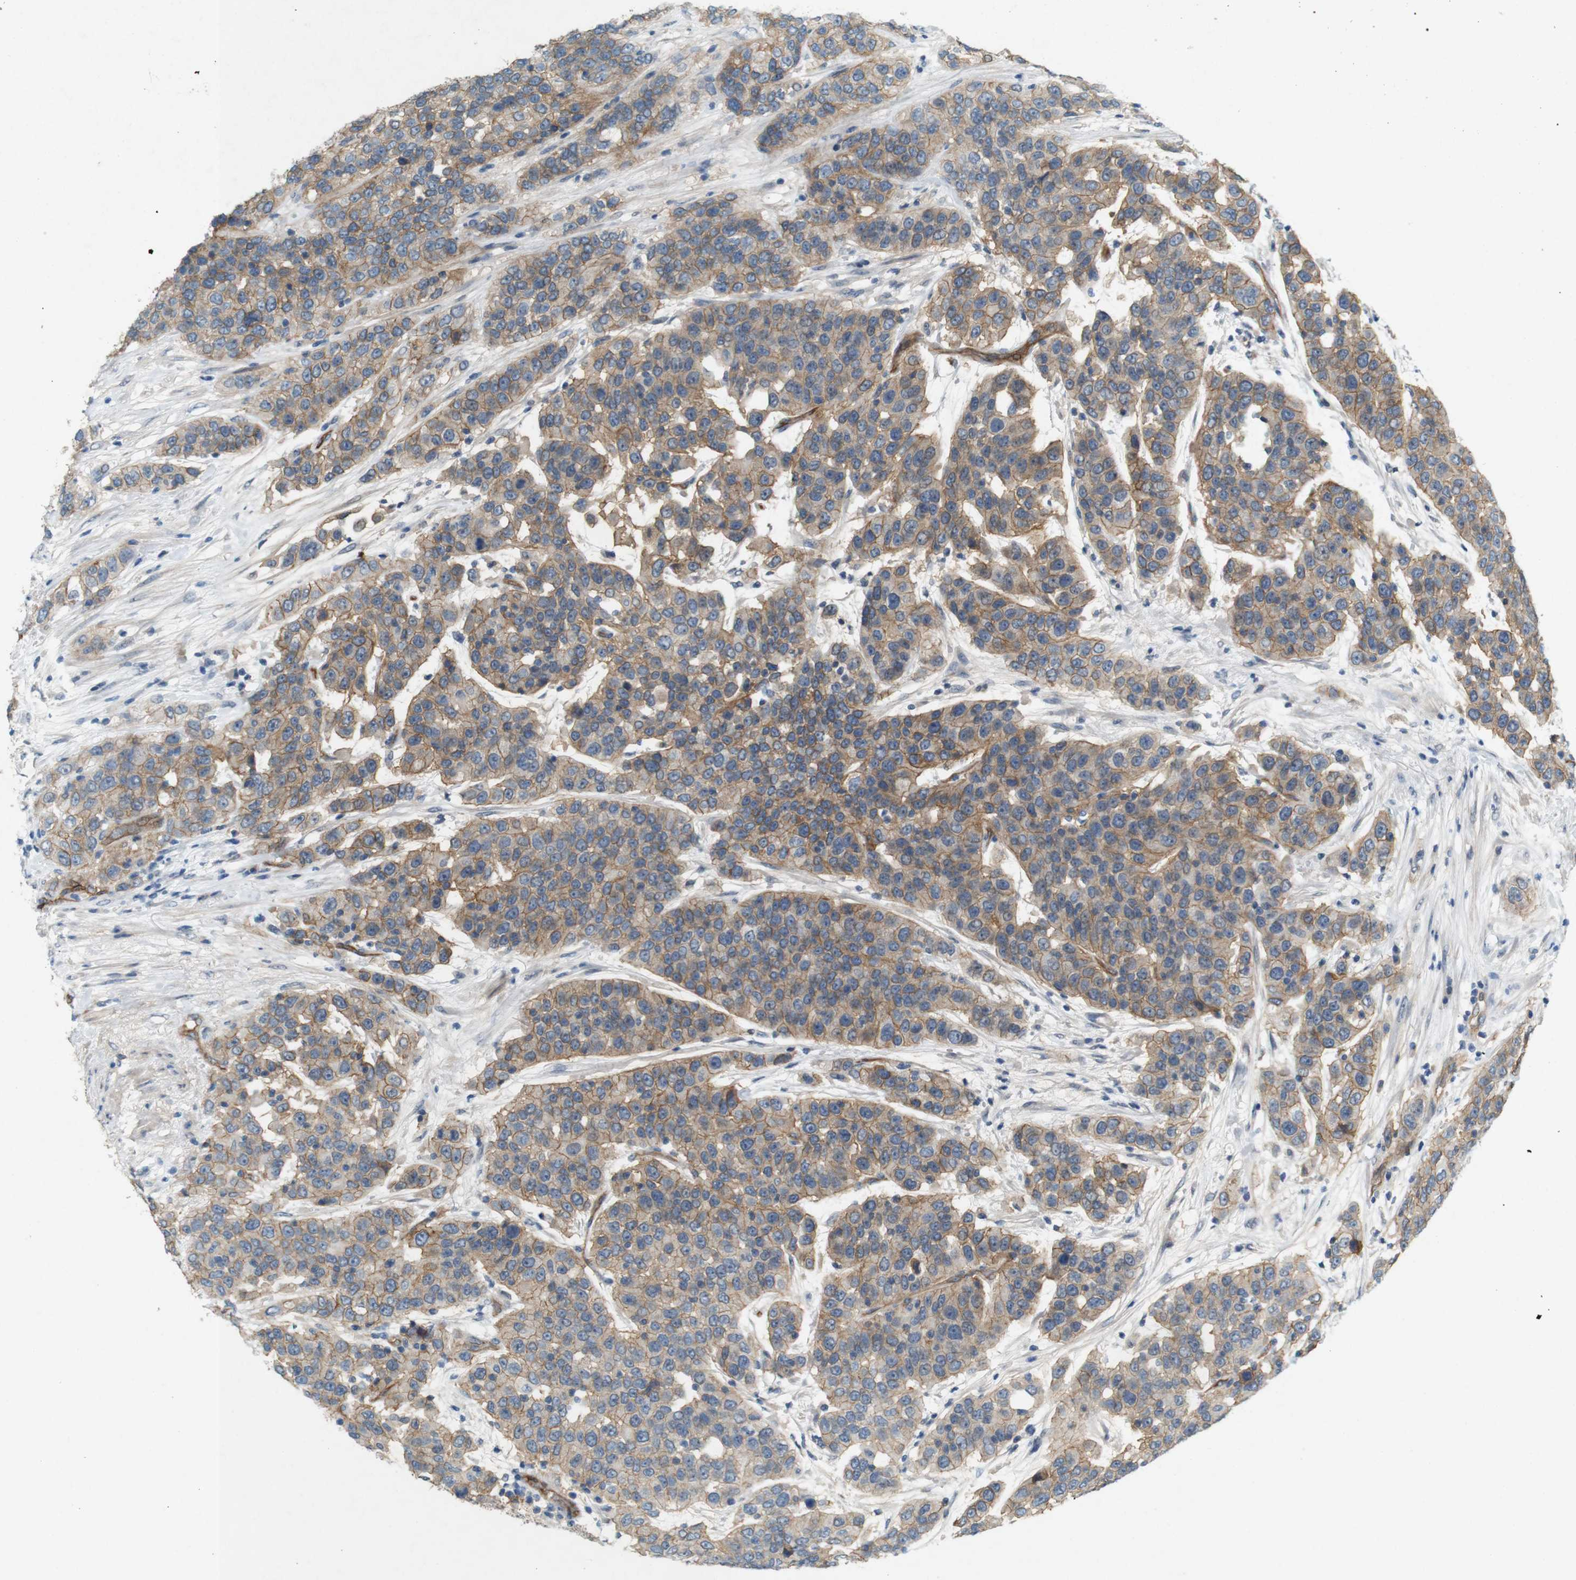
{"staining": {"intensity": "weak", "quantity": ">75%", "location": "cytoplasmic/membranous"}, "tissue": "urothelial cancer", "cell_type": "Tumor cells", "image_type": "cancer", "snomed": [{"axis": "morphology", "description": "Urothelial carcinoma, High grade"}, {"axis": "topography", "description": "Urinary bladder"}], "caption": "Urothelial carcinoma (high-grade) tissue demonstrates weak cytoplasmic/membranous expression in approximately >75% of tumor cells, visualized by immunohistochemistry.", "gene": "PVR", "patient": {"sex": "female", "age": 80}}